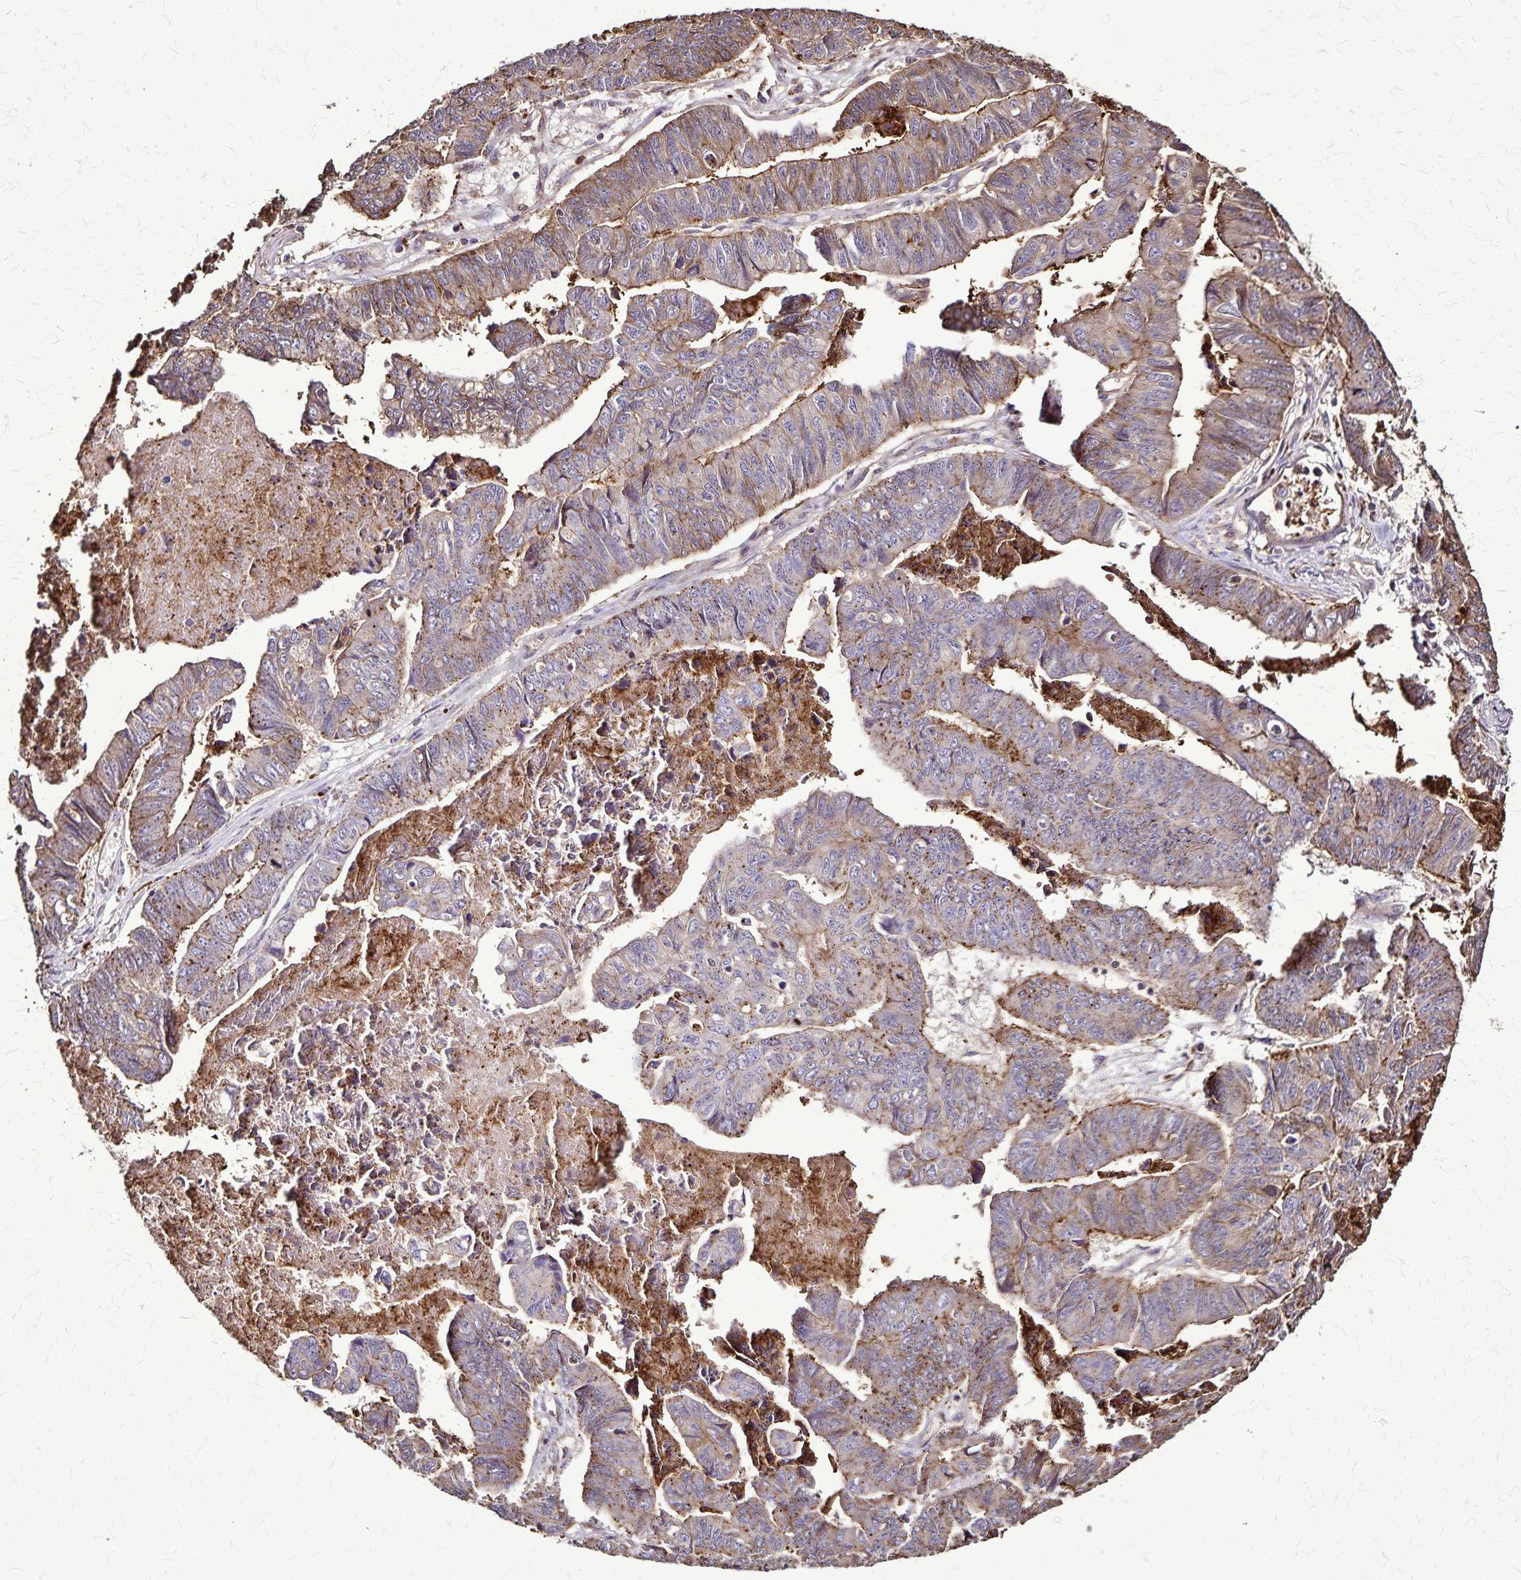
{"staining": {"intensity": "moderate", "quantity": "25%-75%", "location": "cytoplasmic/membranous"}, "tissue": "stomach cancer", "cell_type": "Tumor cells", "image_type": "cancer", "snomed": [{"axis": "morphology", "description": "Adenocarcinoma, NOS"}, {"axis": "topography", "description": "Stomach, lower"}], "caption": "This is an image of immunohistochemistry staining of adenocarcinoma (stomach), which shows moderate positivity in the cytoplasmic/membranous of tumor cells.", "gene": "CHMP1B", "patient": {"sex": "male", "age": 77}}